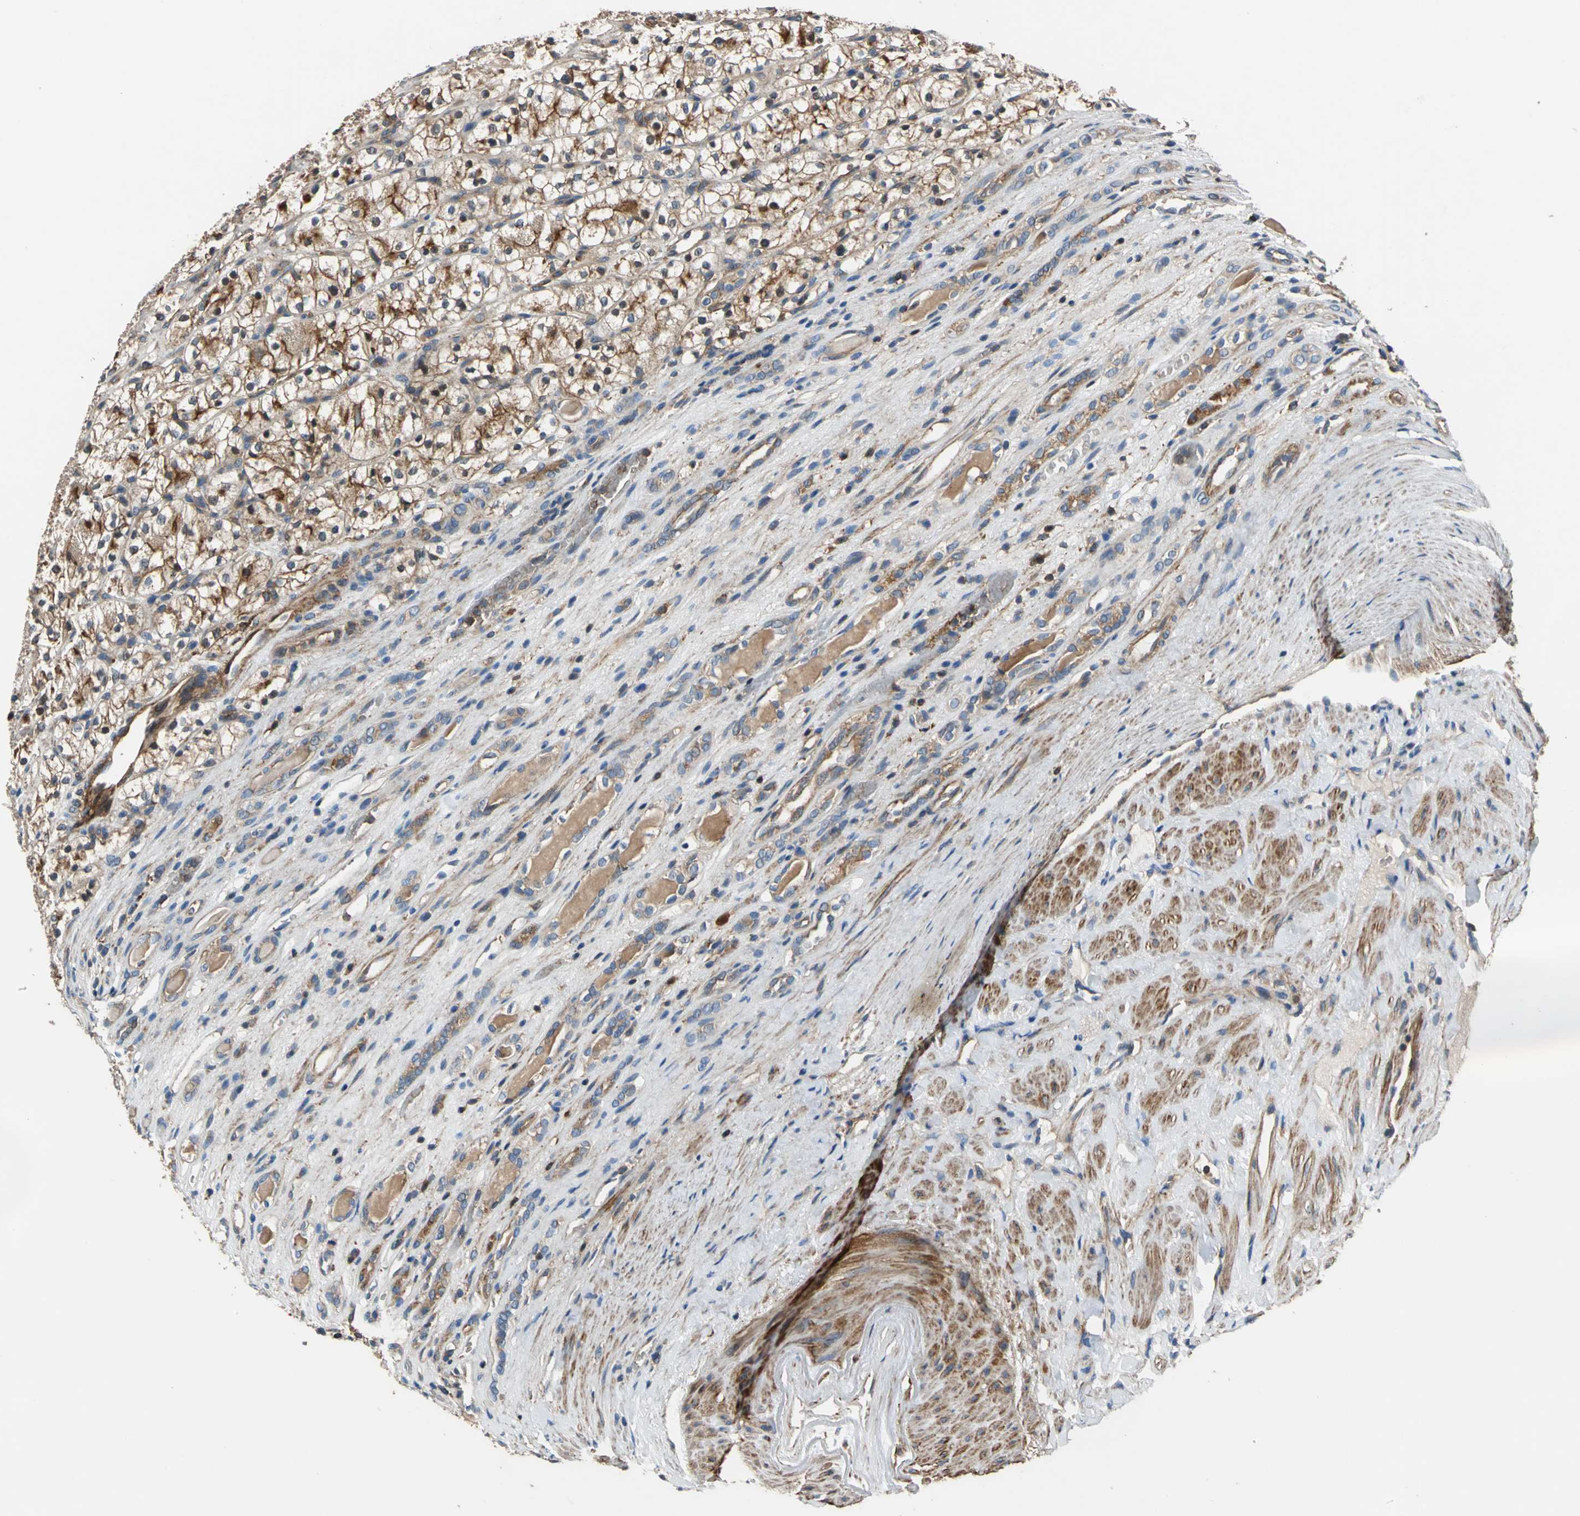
{"staining": {"intensity": "strong", "quantity": ">75%", "location": "cytoplasmic/membranous"}, "tissue": "renal cancer", "cell_type": "Tumor cells", "image_type": "cancer", "snomed": [{"axis": "morphology", "description": "Adenocarcinoma, NOS"}, {"axis": "topography", "description": "Kidney"}], "caption": "A brown stain labels strong cytoplasmic/membranous positivity of a protein in human renal adenocarcinoma tumor cells.", "gene": "PARVA", "patient": {"sex": "female", "age": 60}}